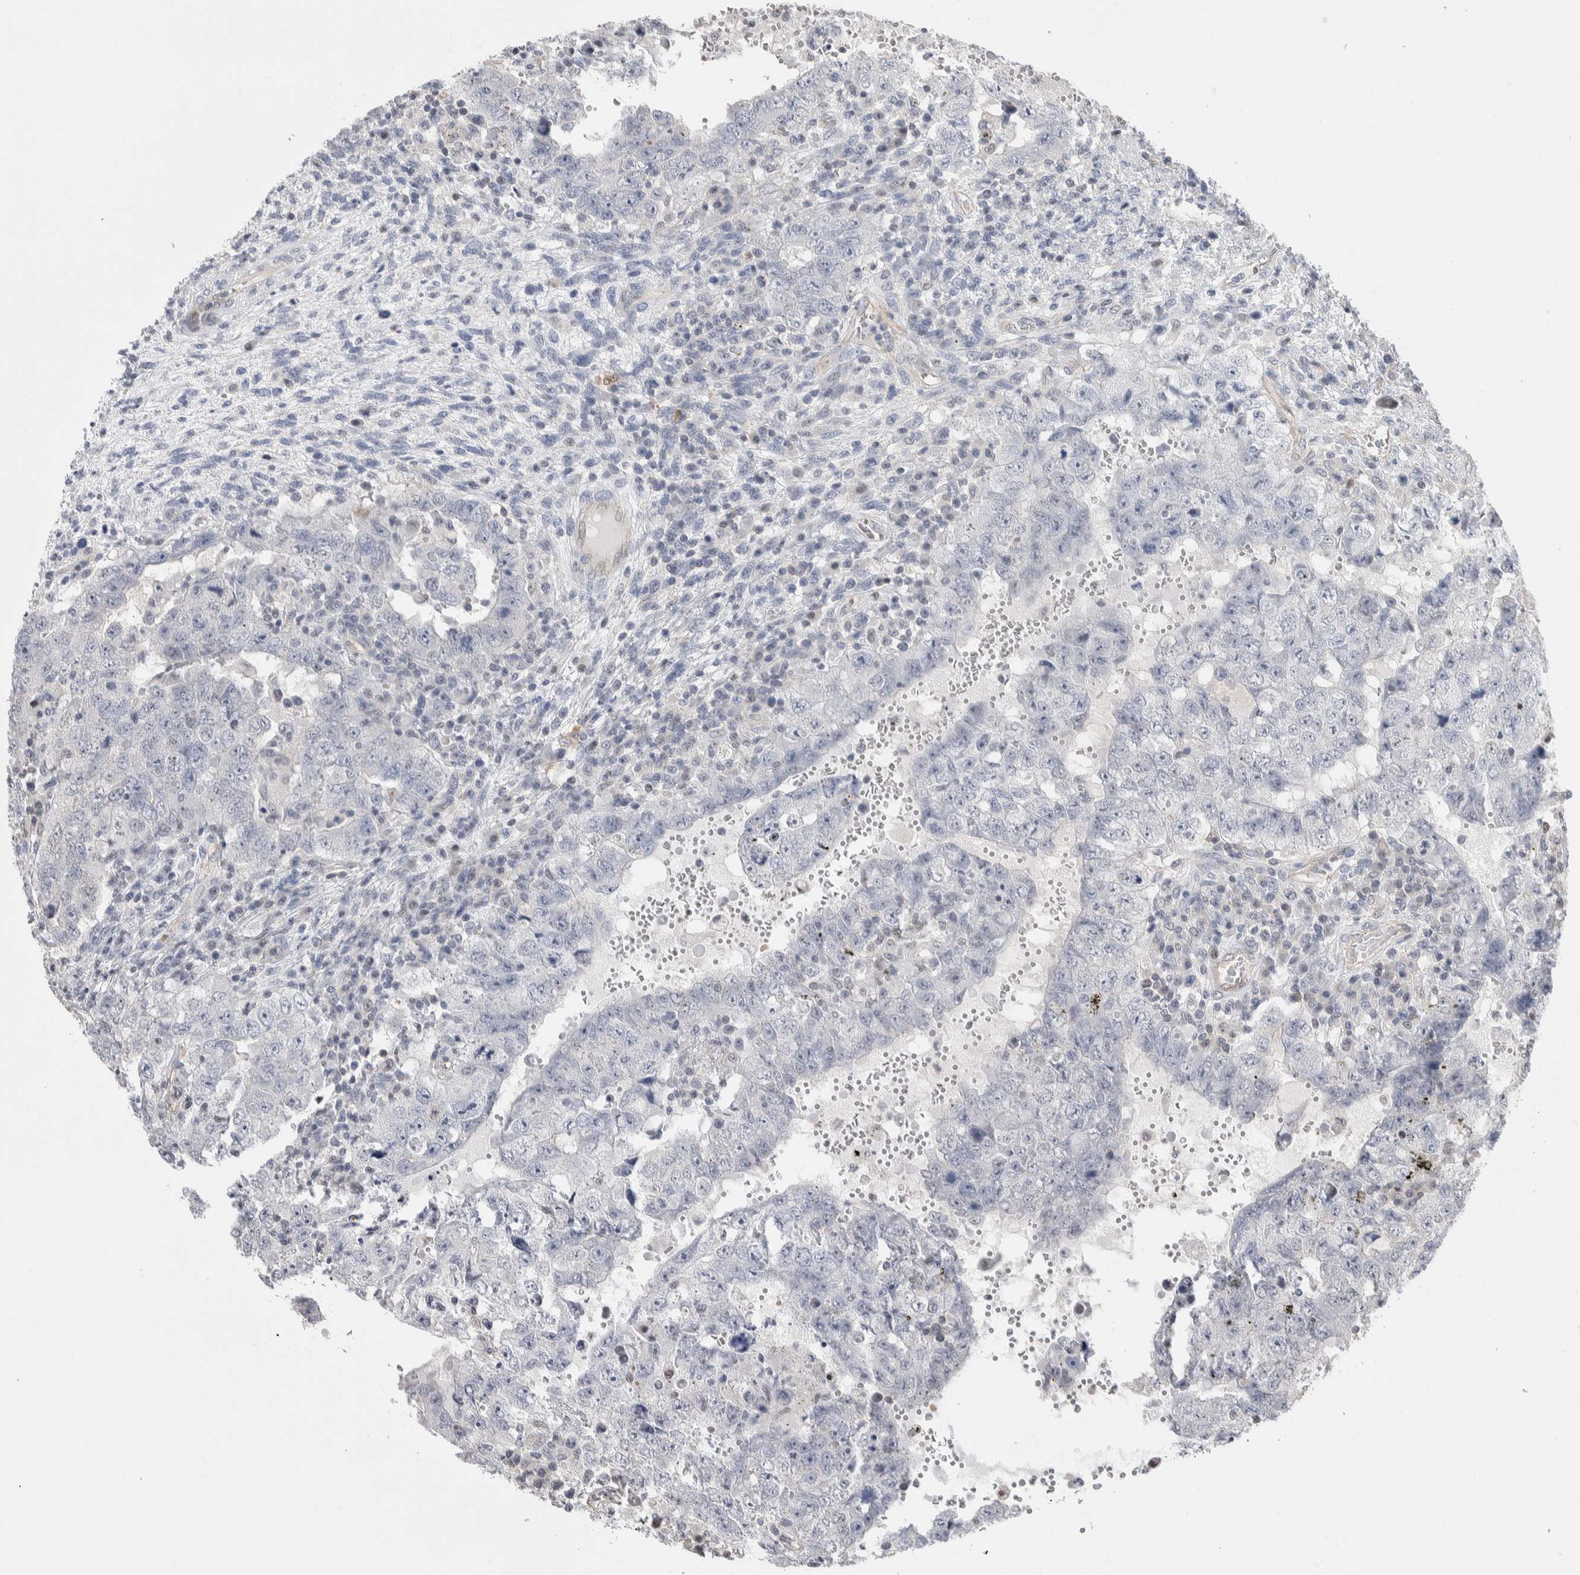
{"staining": {"intensity": "negative", "quantity": "none", "location": "none"}, "tissue": "testis cancer", "cell_type": "Tumor cells", "image_type": "cancer", "snomed": [{"axis": "morphology", "description": "Carcinoma, Embryonal, NOS"}, {"axis": "topography", "description": "Testis"}], "caption": "IHC of human testis cancer (embryonal carcinoma) reveals no positivity in tumor cells.", "gene": "ZBTB49", "patient": {"sex": "male", "age": 26}}